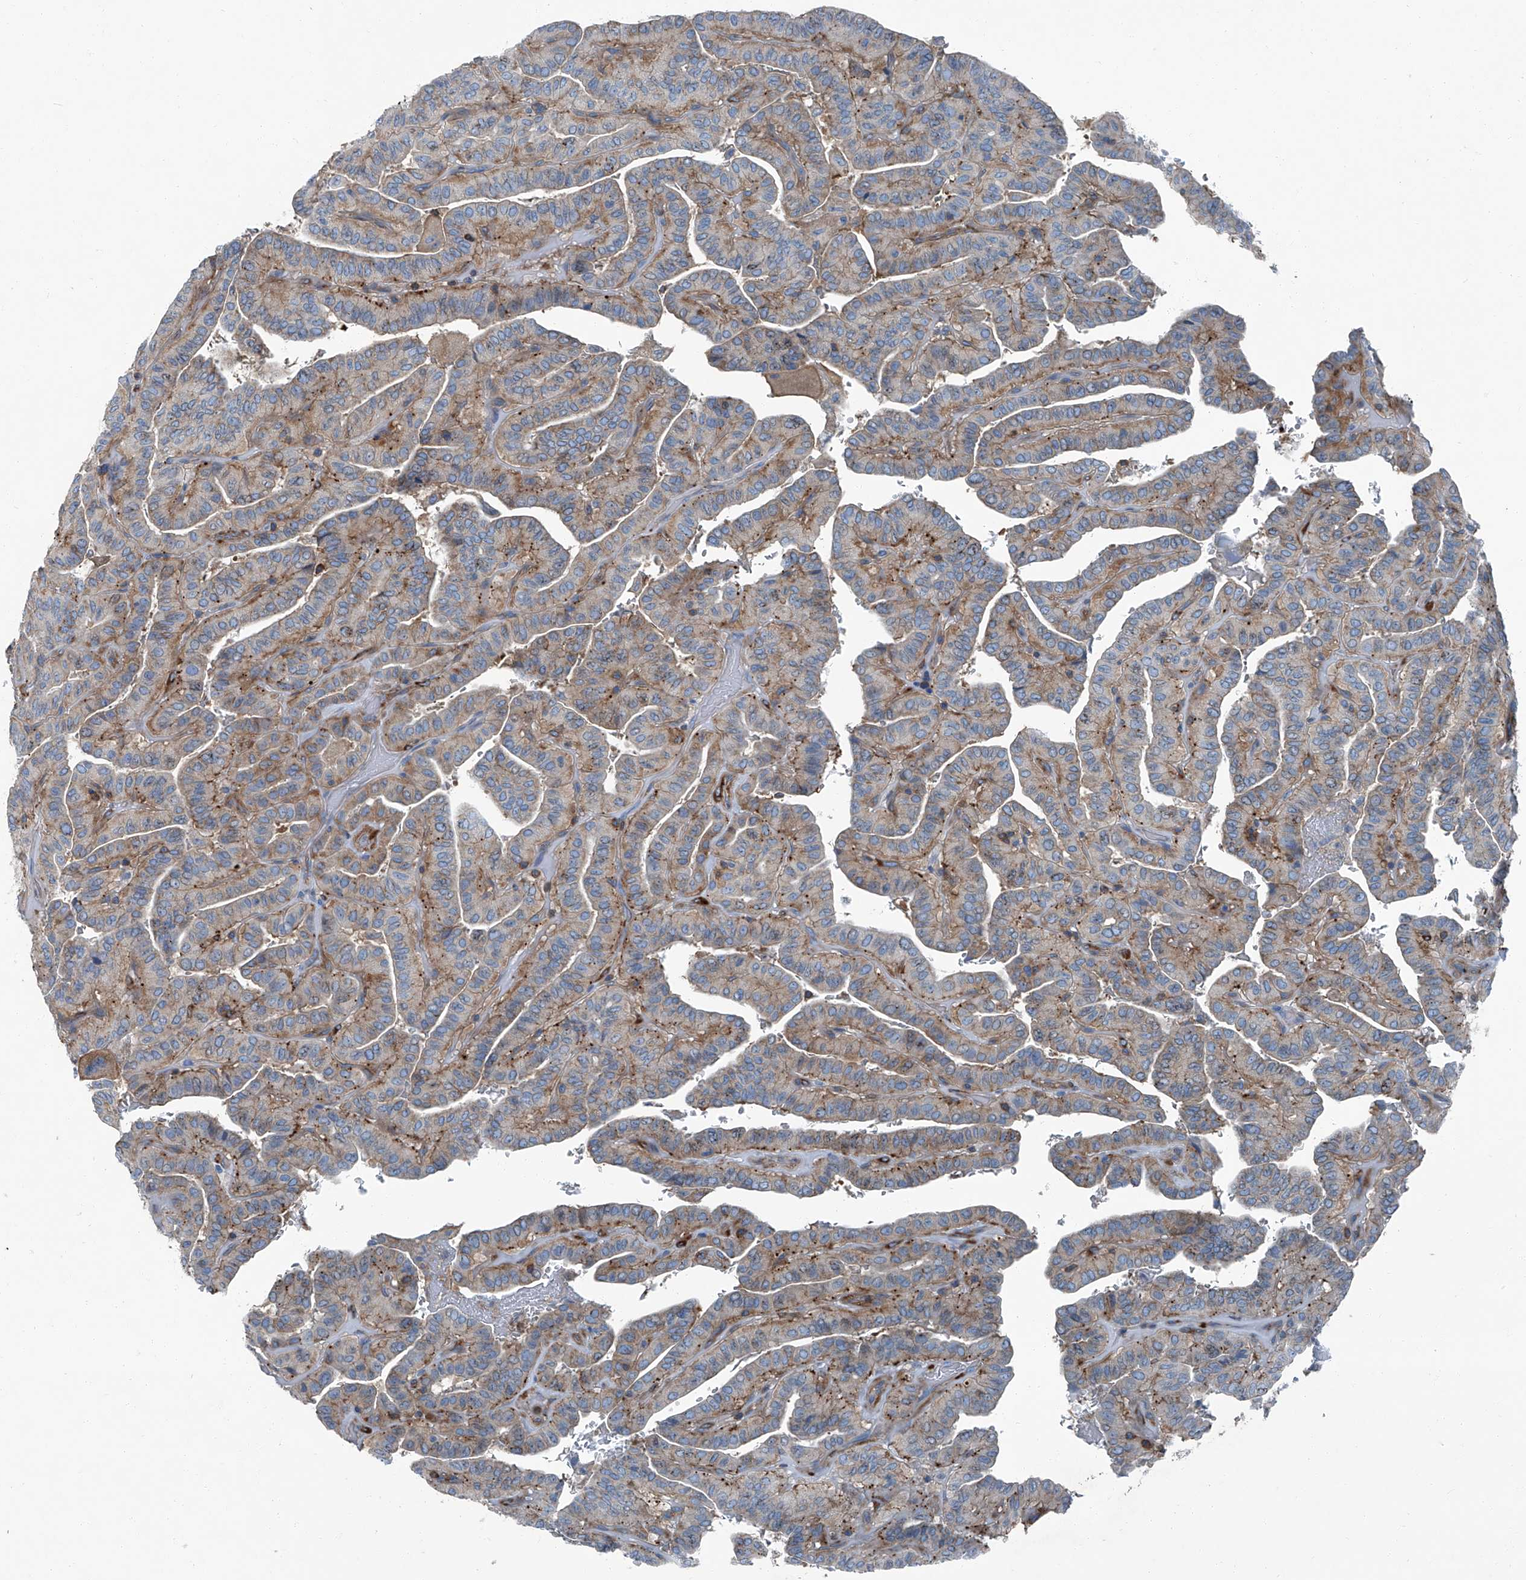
{"staining": {"intensity": "moderate", "quantity": "<25%", "location": "cytoplasmic/membranous"}, "tissue": "thyroid cancer", "cell_type": "Tumor cells", "image_type": "cancer", "snomed": [{"axis": "morphology", "description": "Papillary adenocarcinoma, NOS"}, {"axis": "topography", "description": "Thyroid gland"}], "caption": "There is low levels of moderate cytoplasmic/membranous positivity in tumor cells of papillary adenocarcinoma (thyroid), as demonstrated by immunohistochemical staining (brown color).", "gene": "SEPTIN7", "patient": {"sex": "male", "age": 77}}